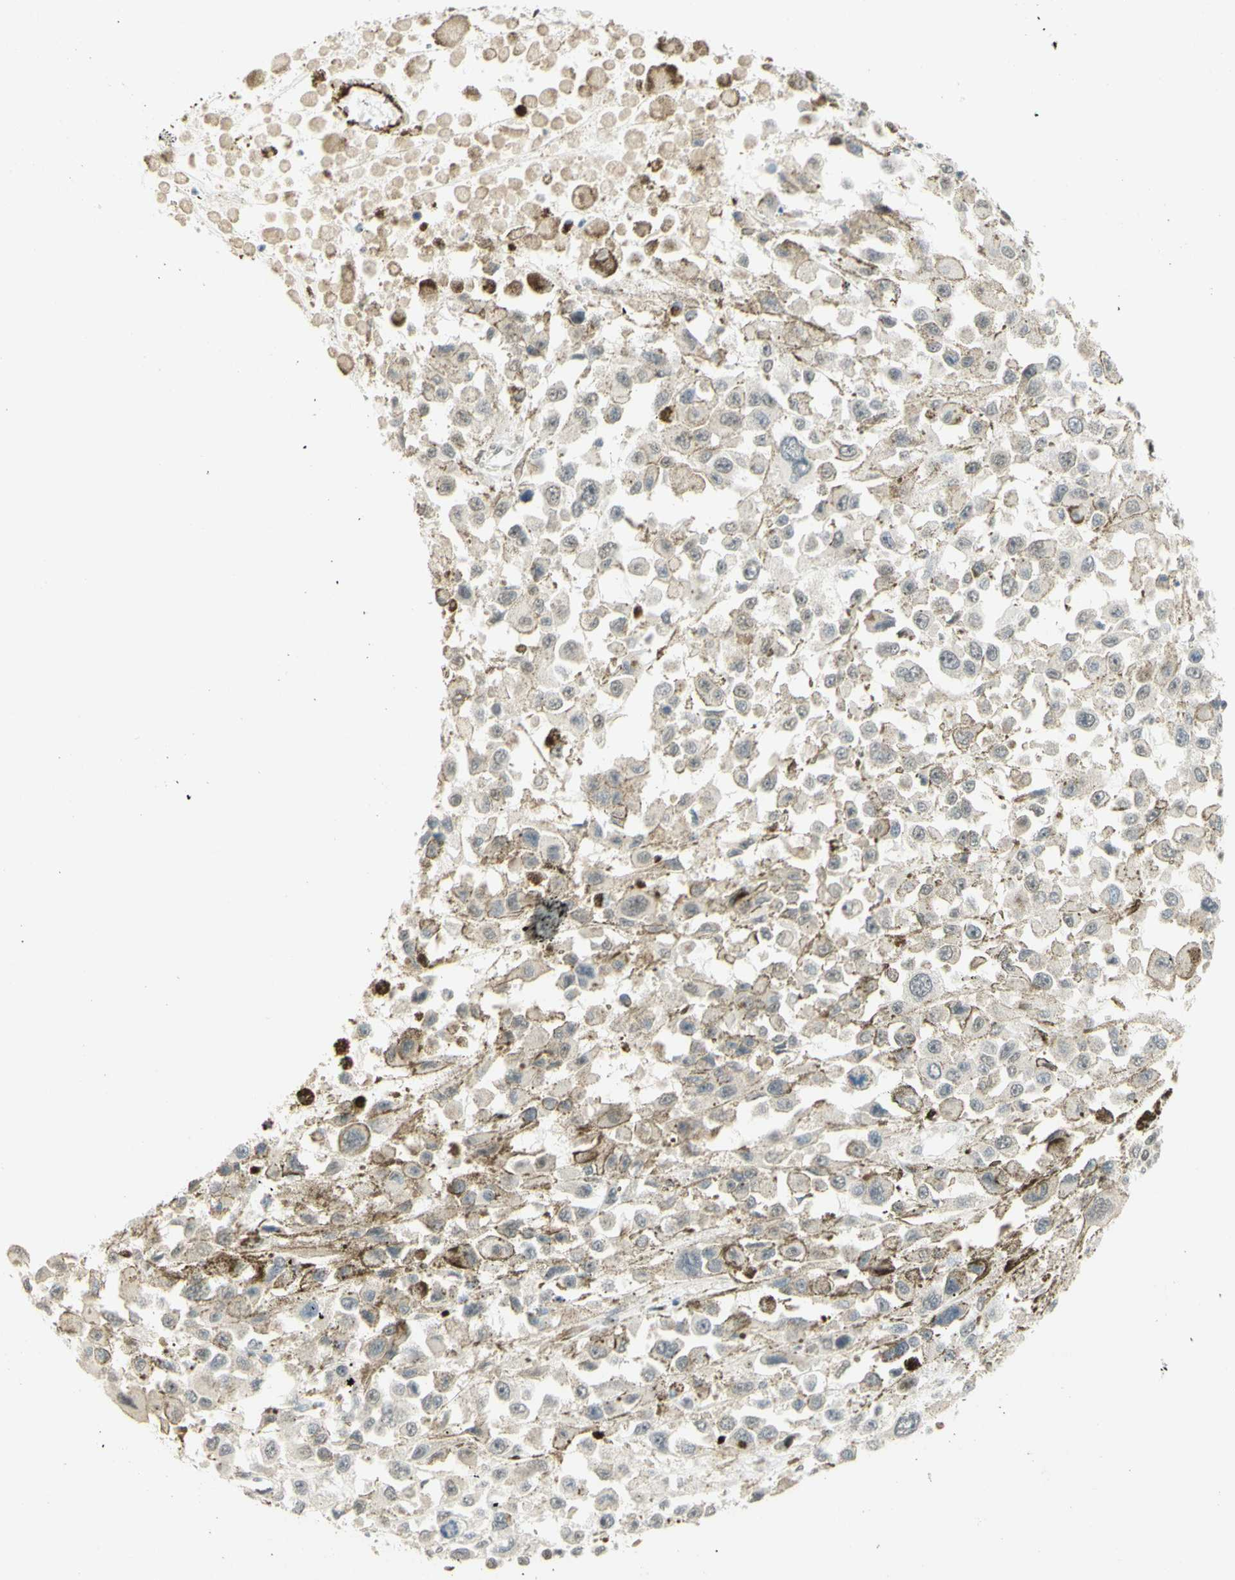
{"staining": {"intensity": "weak", "quantity": ">75%", "location": "cytoplasmic/membranous,nuclear"}, "tissue": "melanoma", "cell_type": "Tumor cells", "image_type": "cancer", "snomed": [{"axis": "morphology", "description": "Malignant melanoma, Metastatic site"}, {"axis": "topography", "description": "Lymph node"}], "caption": "Malignant melanoma (metastatic site) was stained to show a protein in brown. There is low levels of weak cytoplasmic/membranous and nuclear staining in approximately >75% of tumor cells.", "gene": "DDX1", "patient": {"sex": "male", "age": 59}}